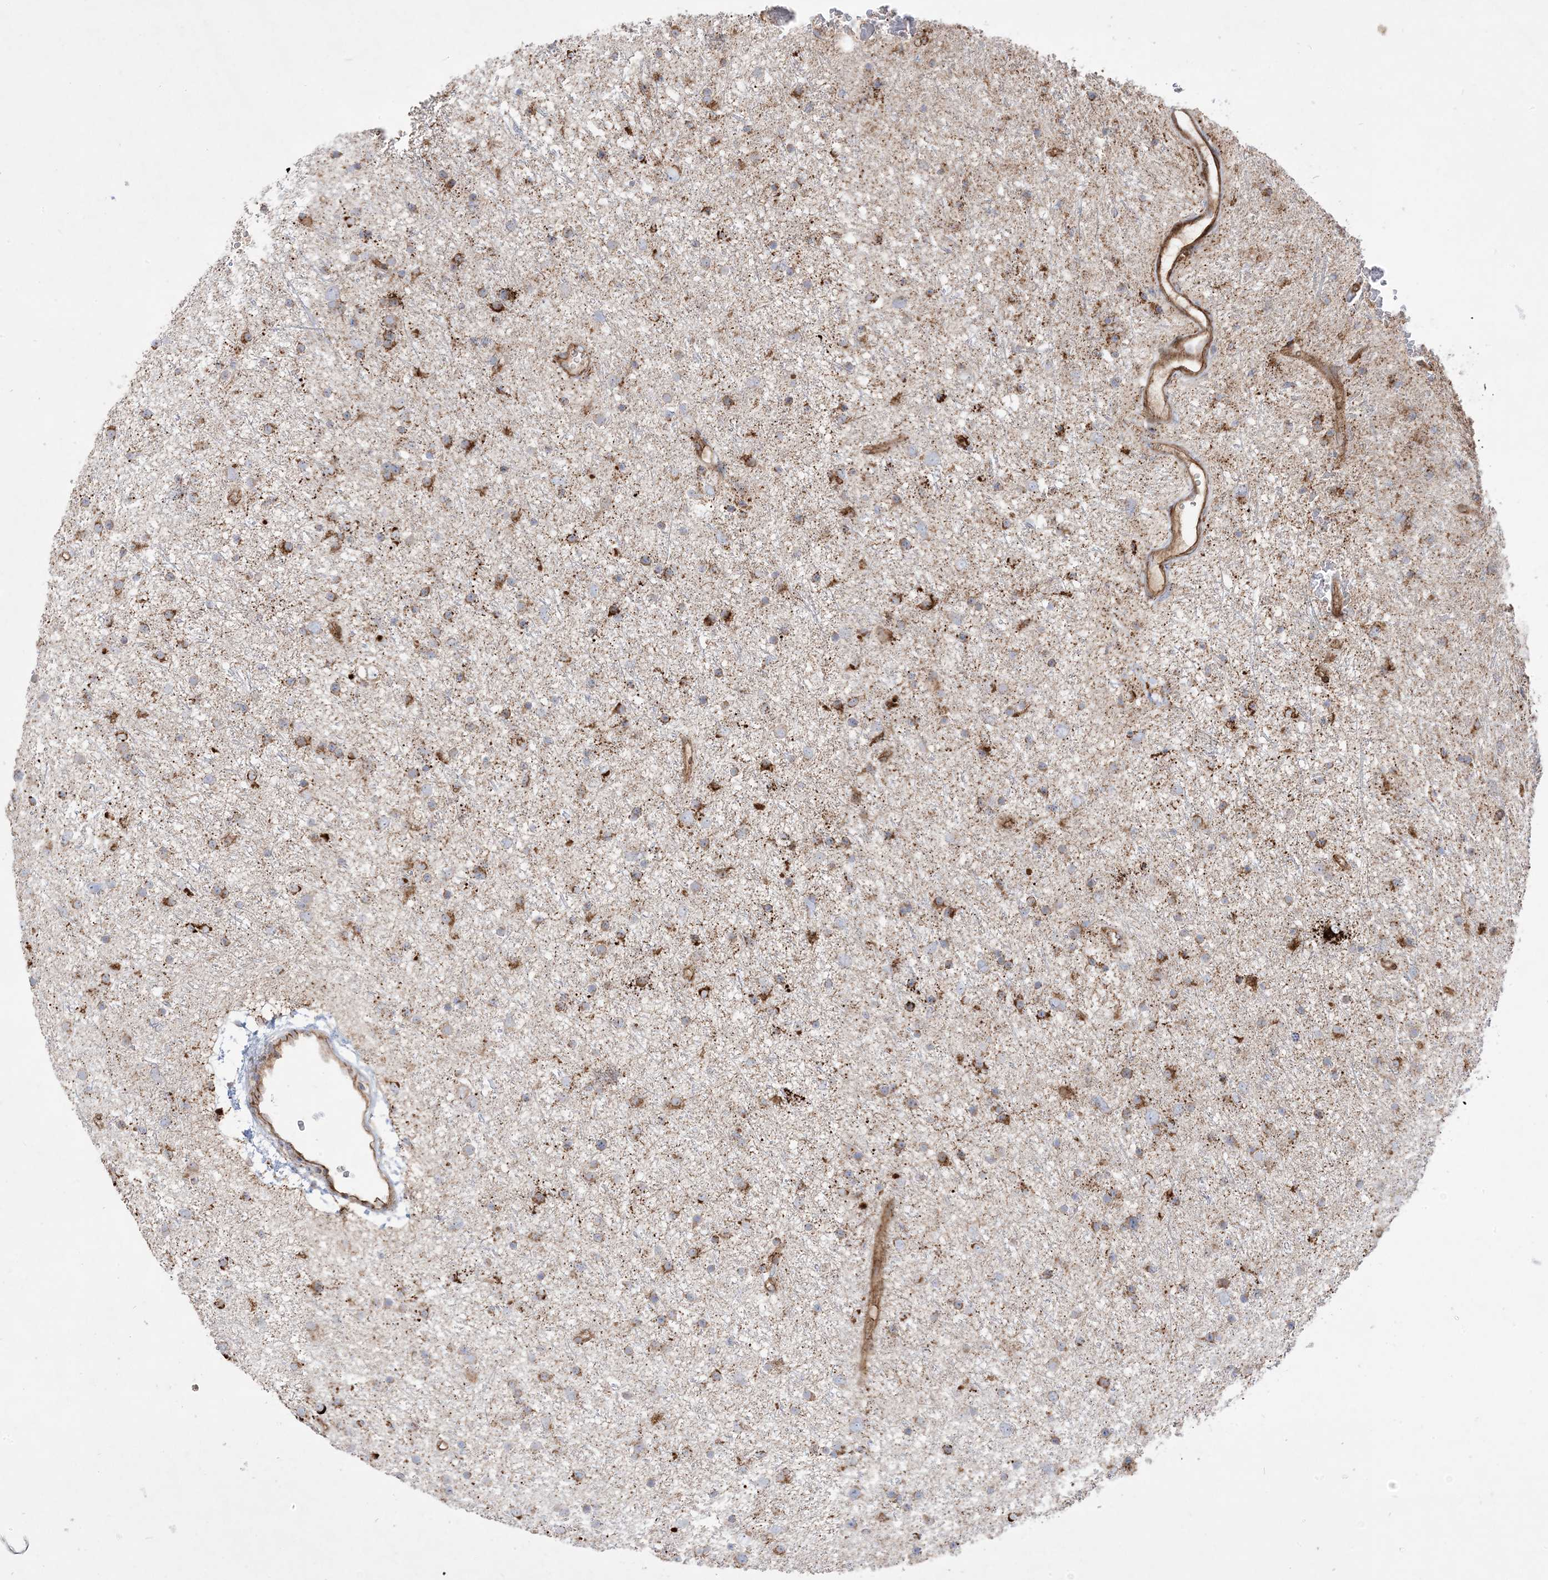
{"staining": {"intensity": "moderate", "quantity": ">75%", "location": "cytoplasmic/membranous"}, "tissue": "glioma", "cell_type": "Tumor cells", "image_type": "cancer", "snomed": [{"axis": "morphology", "description": "Glioma, malignant, Low grade"}, {"axis": "topography", "description": "Cerebral cortex"}], "caption": "Moderate cytoplasmic/membranous protein staining is present in approximately >75% of tumor cells in low-grade glioma (malignant).", "gene": "NDUFAF3", "patient": {"sex": "female", "age": 39}}